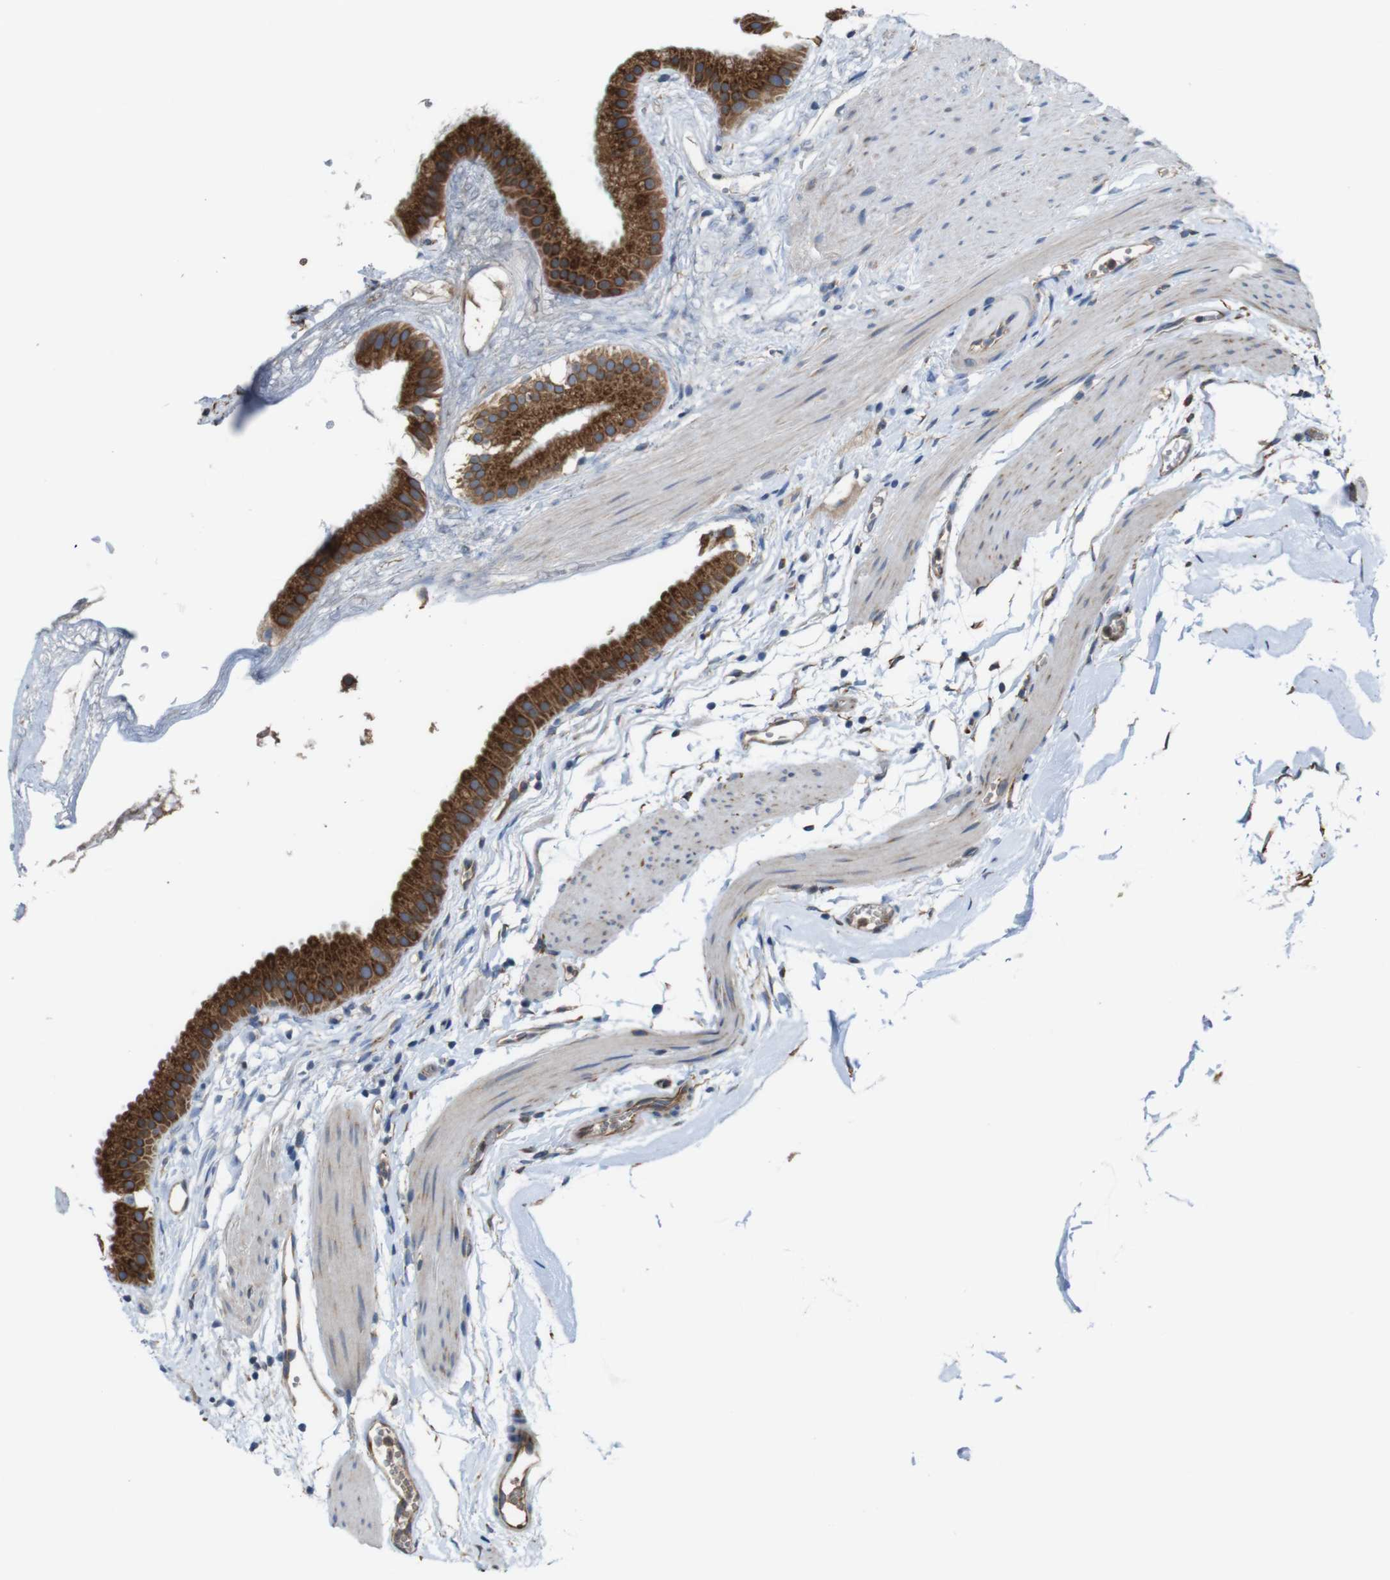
{"staining": {"intensity": "strong", "quantity": ">75%", "location": "cytoplasmic/membranous"}, "tissue": "gallbladder", "cell_type": "Glandular cells", "image_type": "normal", "snomed": [{"axis": "morphology", "description": "Normal tissue, NOS"}, {"axis": "topography", "description": "Gallbladder"}], "caption": "A high amount of strong cytoplasmic/membranous expression is appreciated in about >75% of glandular cells in normal gallbladder. (DAB (3,3'-diaminobenzidine) IHC with brightfield microscopy, high magnification).", "gene": "UGGT1", "patient": {"sex": "female", "age": 64}}